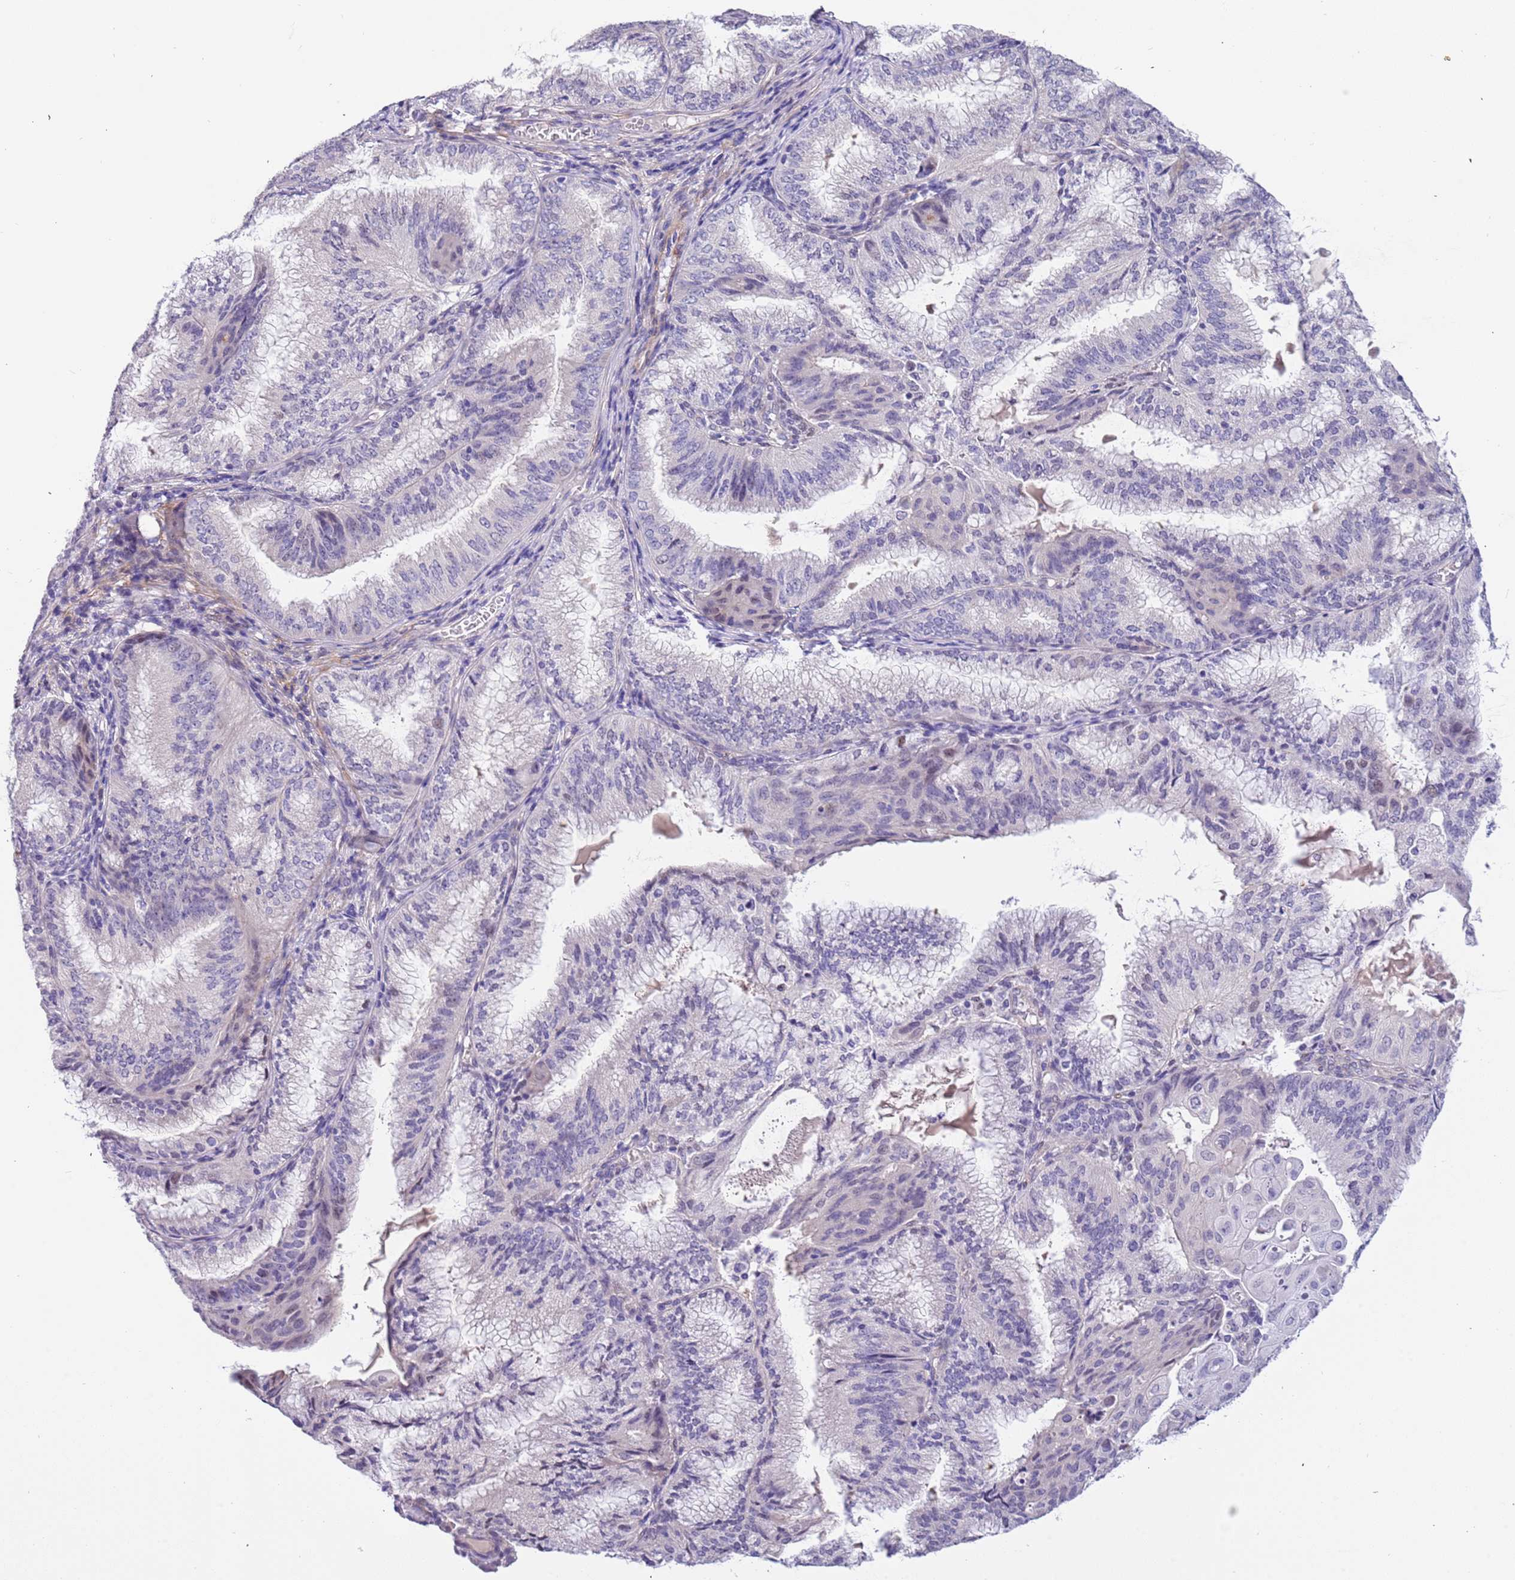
{"staining": {"intensity": "weak", "quantity": "<25%", "location": "nuclear"}, "tissue": "endometrial cancer", "cell_type": "Tumor cells", "image_type": "cancer", "snomed": [{"axis": "morphology", "description": "Adenocarcinoma, NOS"}, {"axis": "topography", "description": "Endometrium"}], "caption": "A micrograph of human endometrial adenocarcinoma is negative for staining in tumor cells.", "gene": "PLEKHH1", "patient": {"sex": "female", "age": 49}}